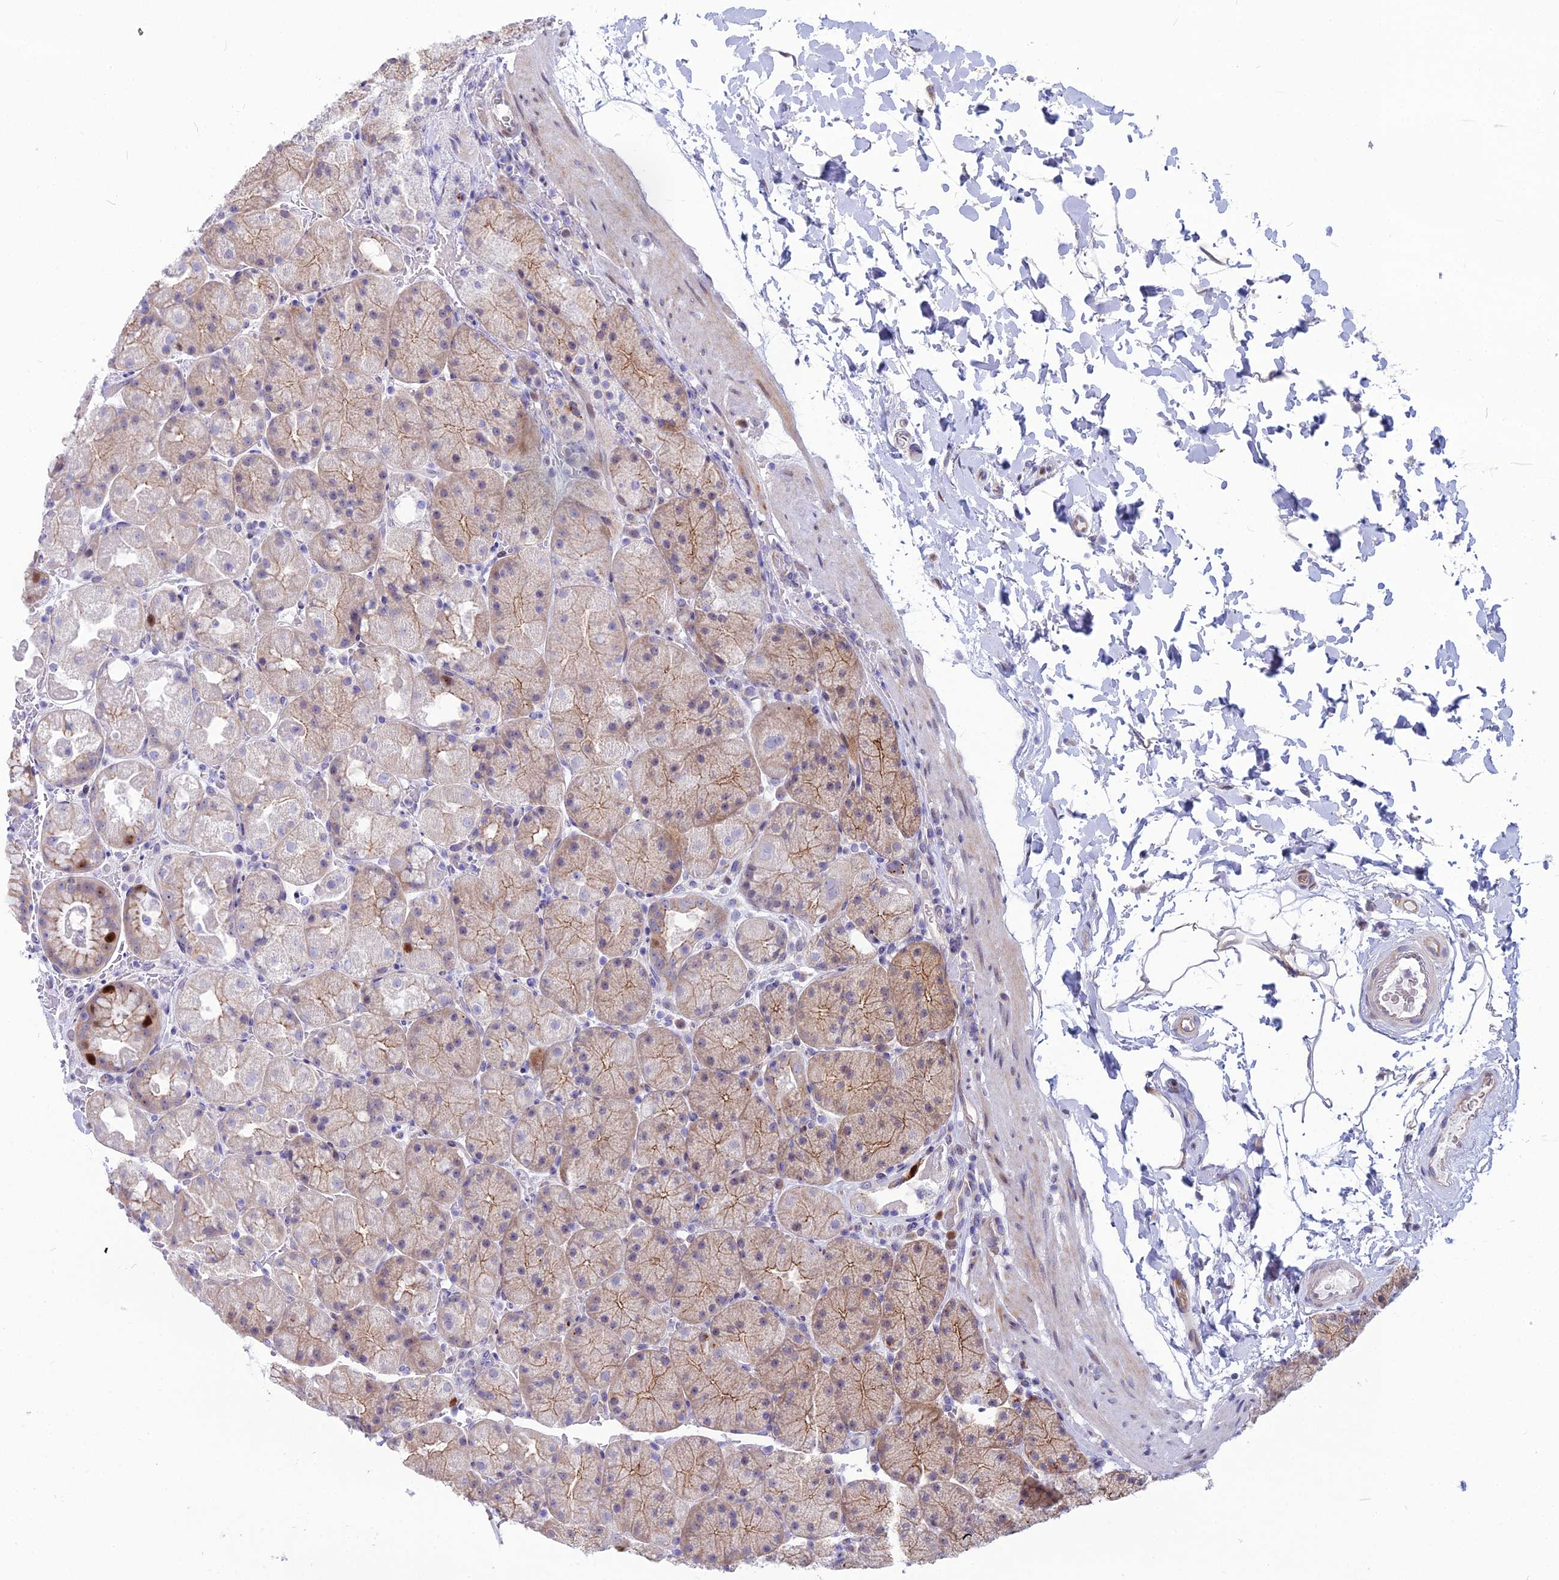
{"staining": {"intensity": "strong", "quantity": "<25%", "location": "cytoplasmic/membranous,nuclear"}, "tissue": "stomach", "cell_type": "Glandular cells", "image_type": "normal", "snomed": [{"axis": "morphology", "description": "Normal tissue, NOS"}, {"axis": "topography", "description": "Stomach, upper"}, {"axis": "topography", "description": "Stomach, lower"}], "caption": "Strong cytoplasmic/membranous,nuclear protein expression is seen in about <25% of glandular cells in stomach.", "gene": "ENSG00000285920", "patient": {"sex": "male", "age": 67}}